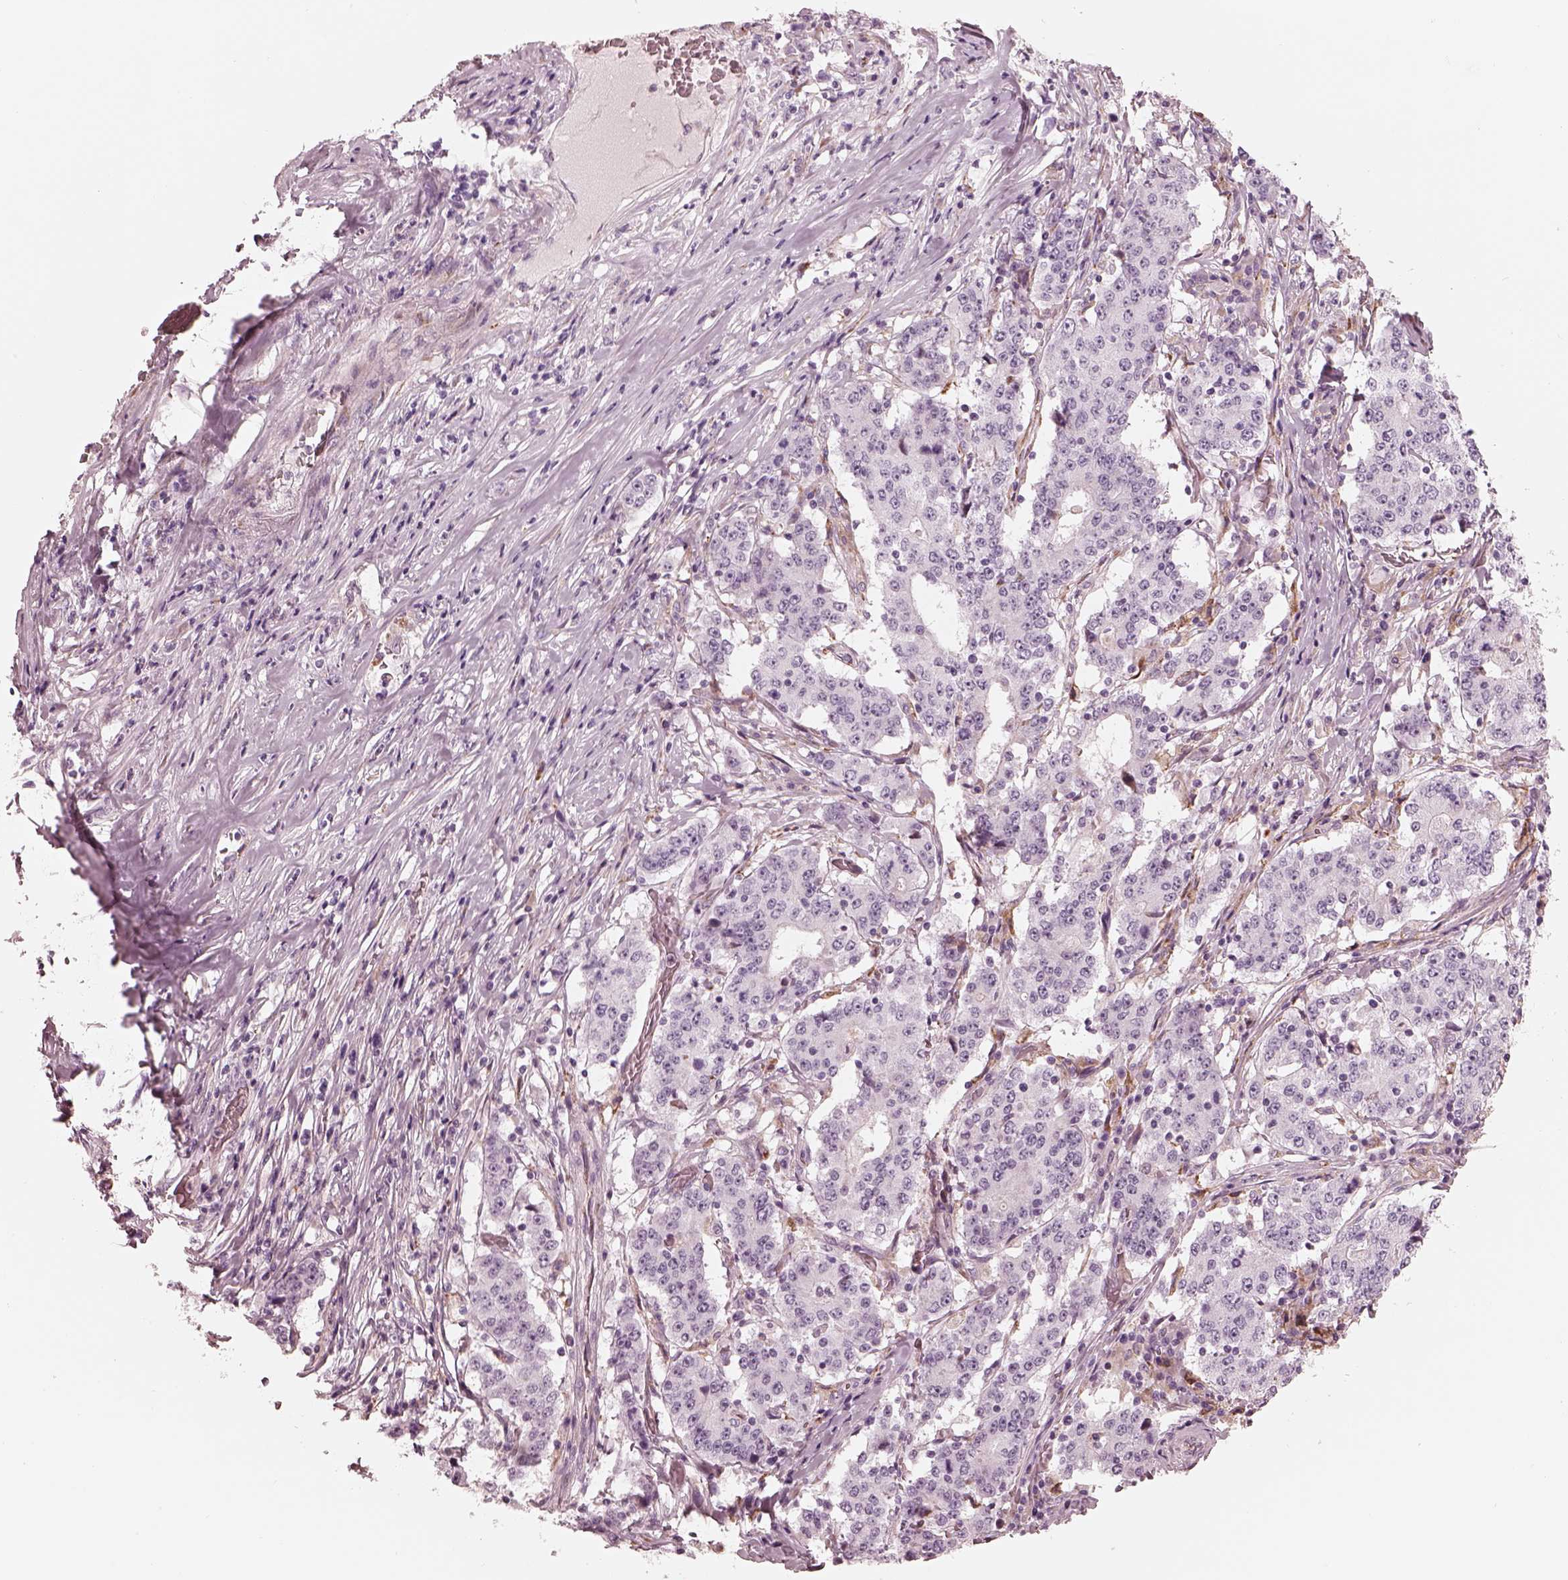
{"staining": {"intensity": "negative", "quantity": "none", "location": "none"}, "tissue": "stomach cancer", "cell_type": "Tumor cells", "image_type": "cancer", "snomed": [{"axis": "morphology", "description": "Adenocarcinoma, NOS"}, {"axis": "topography", "description": "Stomach"}], "caption": "A histopathology image of human stomach cancer is negative for staining in tumor cells.", "gene": "CADM2", "patient": {"sex": "male", "age": 59}}